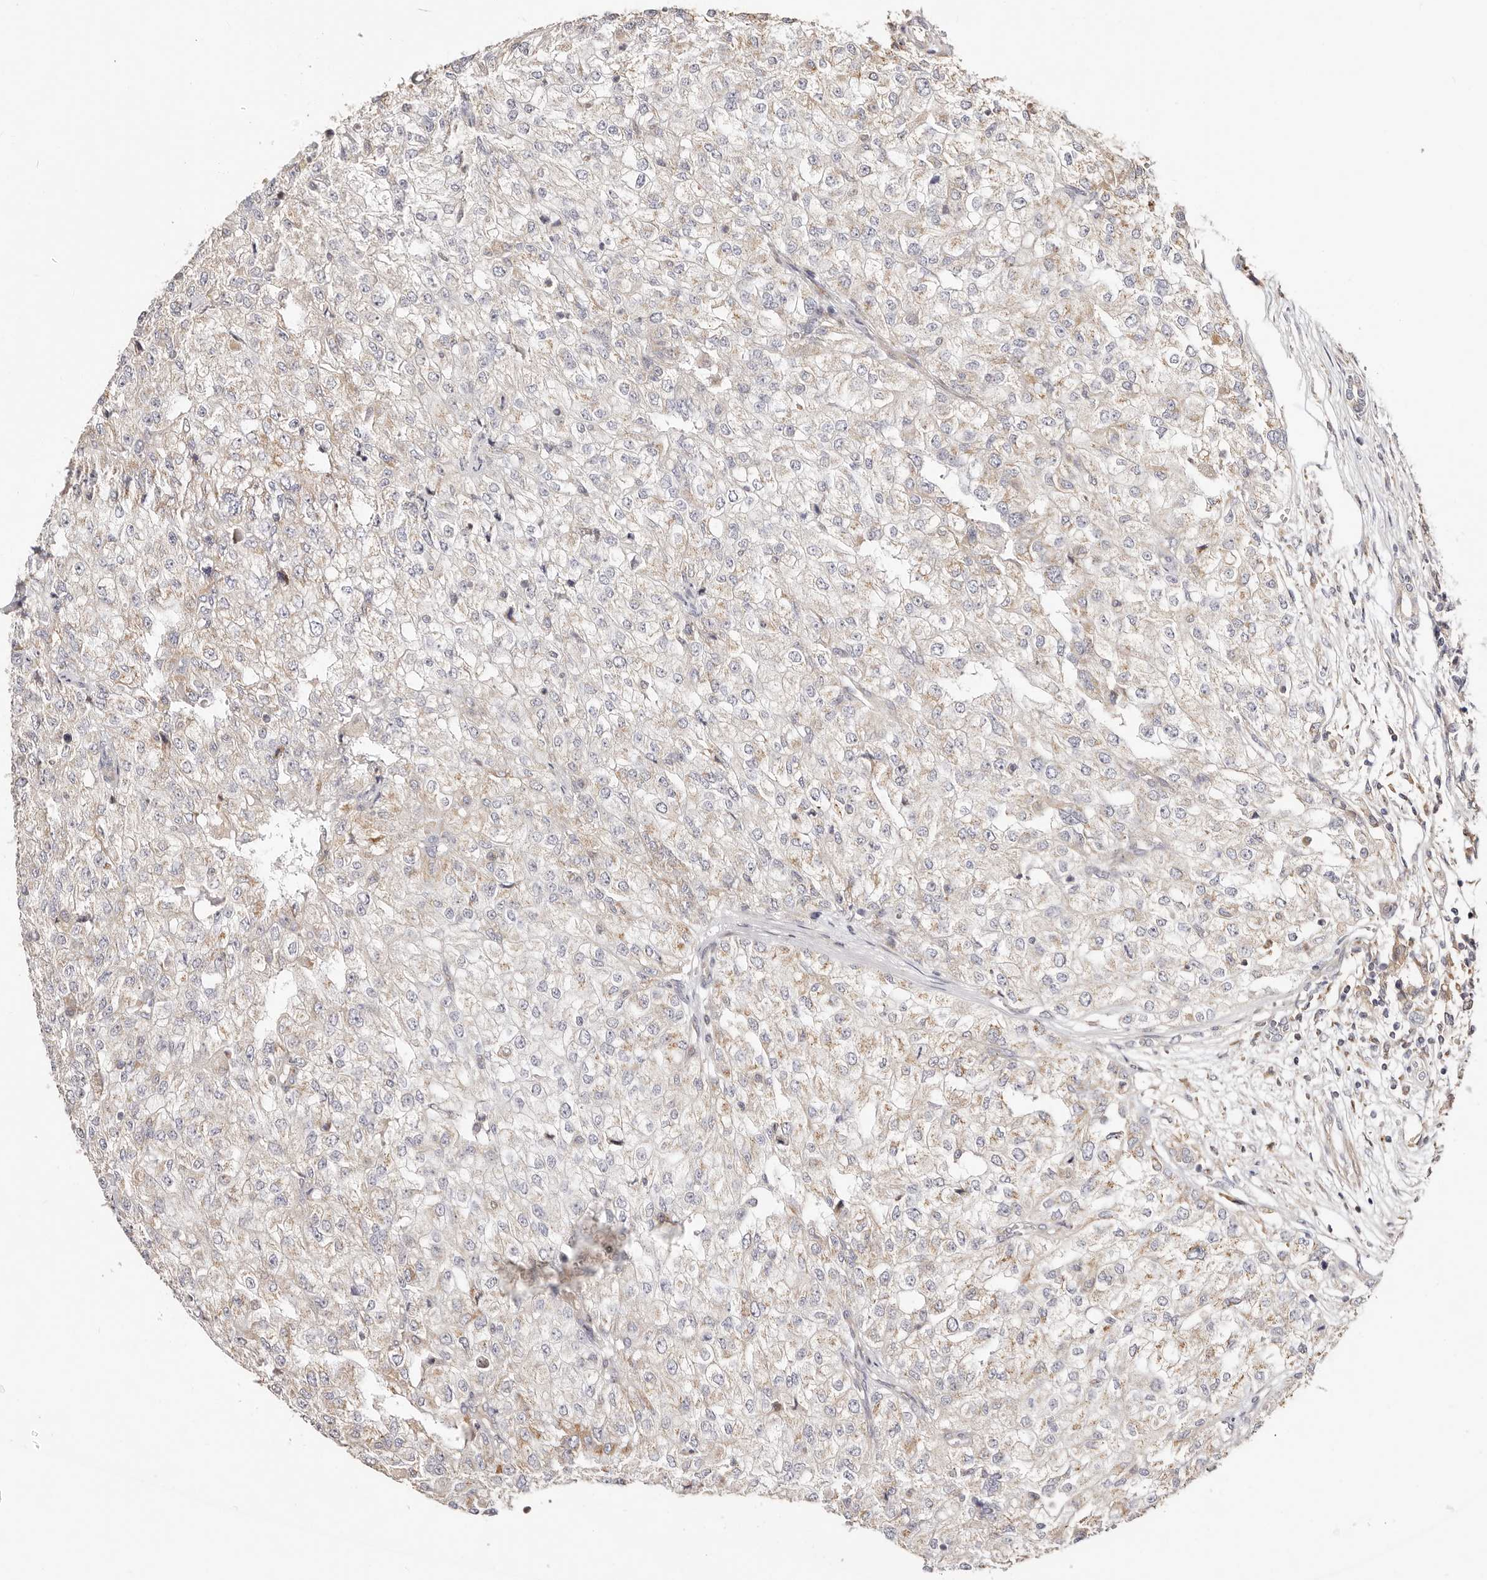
{"staining": {"intensity": "weak", "quantity": "25%-75%", "location": "cytoplasmic/membranous"}, "tissue": "renal cancer", "cell_type": "Tumor cells", "image_type": "cancer", "snomed": [{"axis": "morphology", "description": "Adenocarcinoma, NOS"}, {"axis": "topography", "description": "Kidney"}], "caption": "This is a micrograph of immunohistochemistry (IHC) staining of adenocarcinoma (renal), which shows weak staining in the cytoplasmic/membranous of tumor cells.", "gene": "MAPK1", "patient": {"sex": "female", "age": 54}}